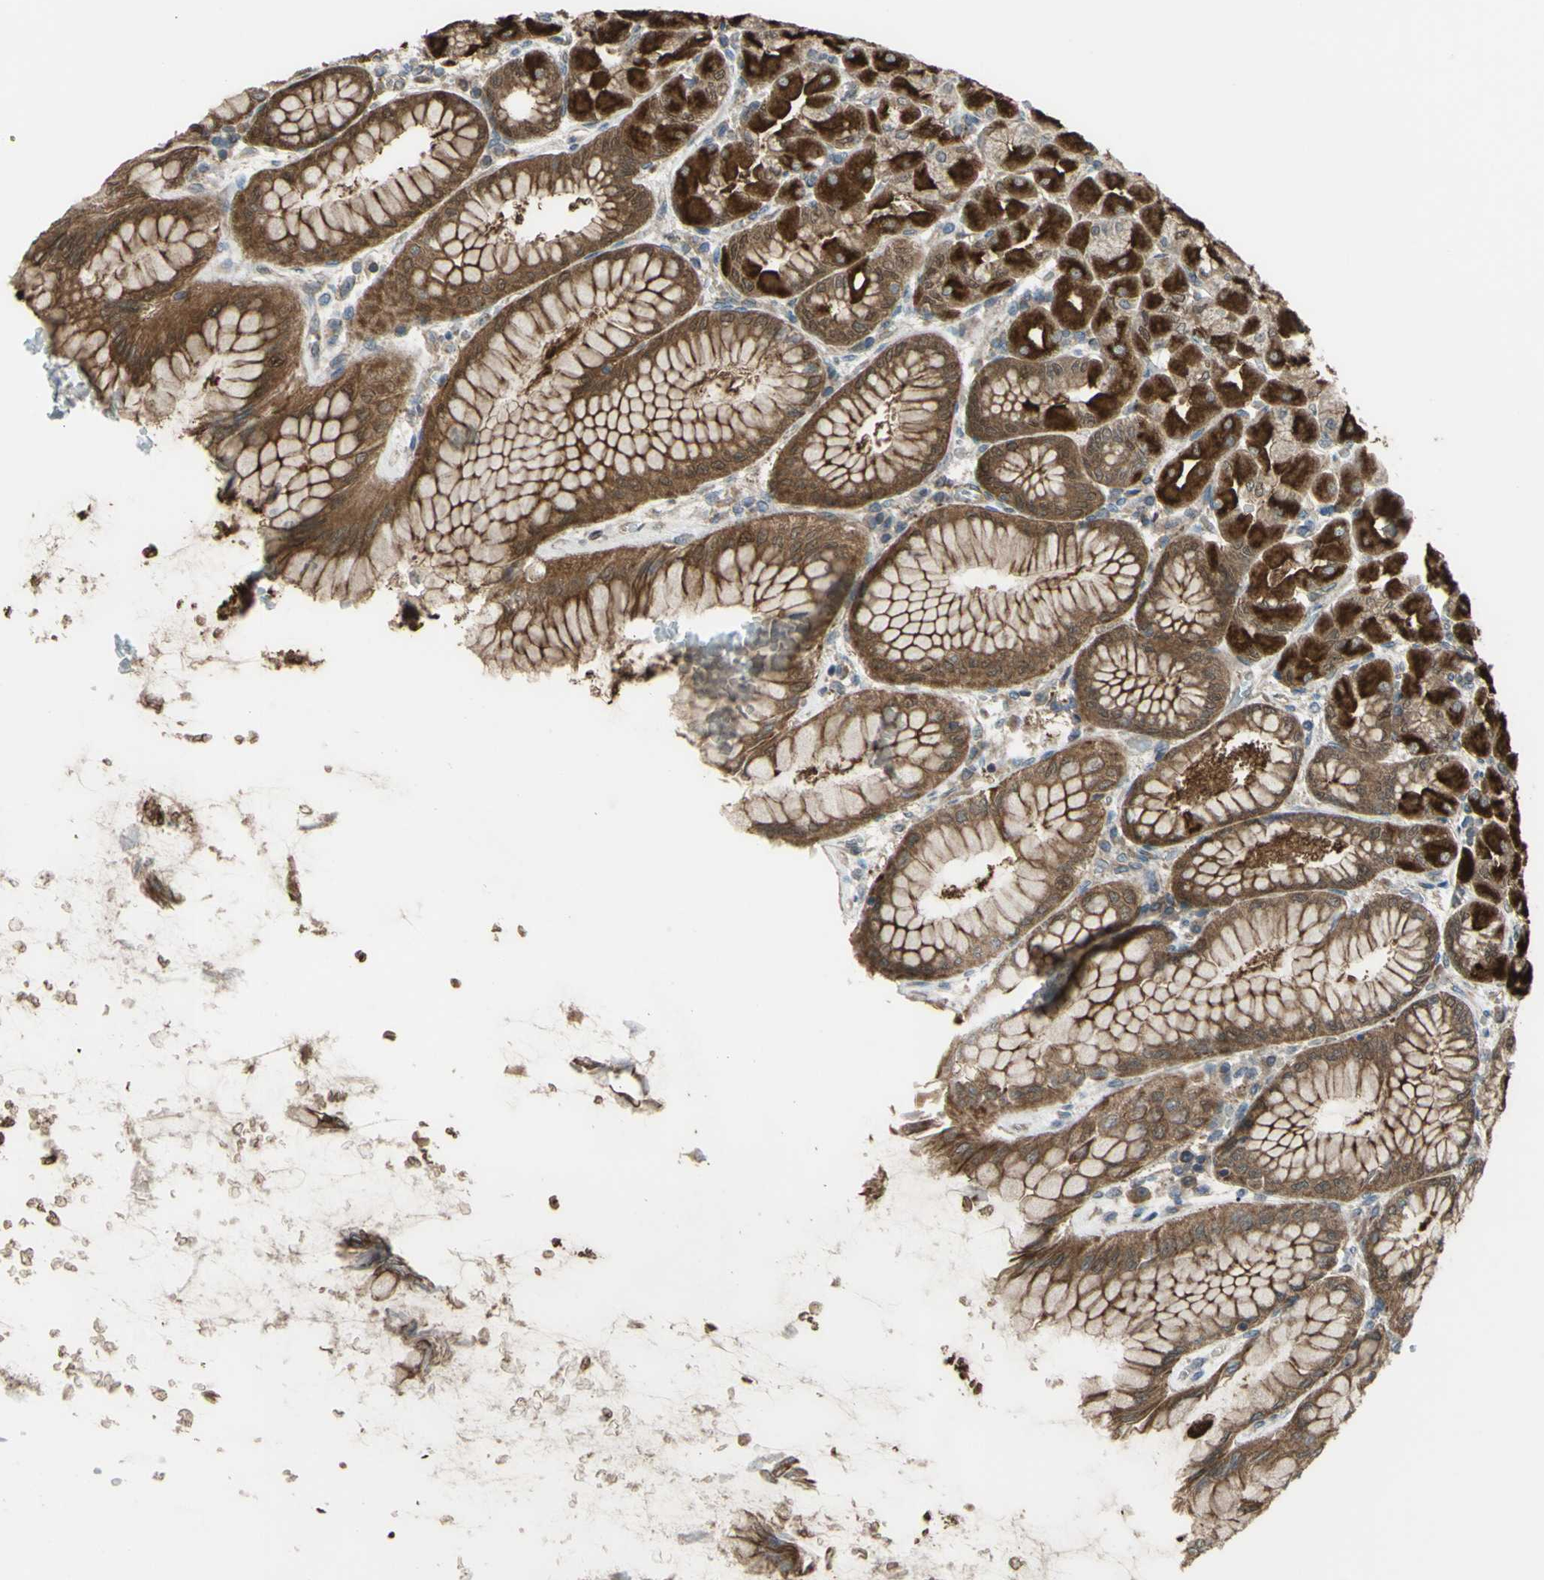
{"staining": {"intensity": "strong", "quantity": ">75%", "location": "cytoplasmic/membranous"}, "tissue": "stomach", "cell_type": "Glandular cells", "image_type": "normal", "snomed": [{"axis": "morphology", "description": "Normal tissue, NOS"}, {"axis": "topography", "description": "Stomach, upper"}], "caption": "The image displays a brown stain indicating the presence of a protein in the cytoplasmic/membranous of glandular cells in stomach.", "gene": "FLII", "patient": {"sex": "female", "age": 56}}